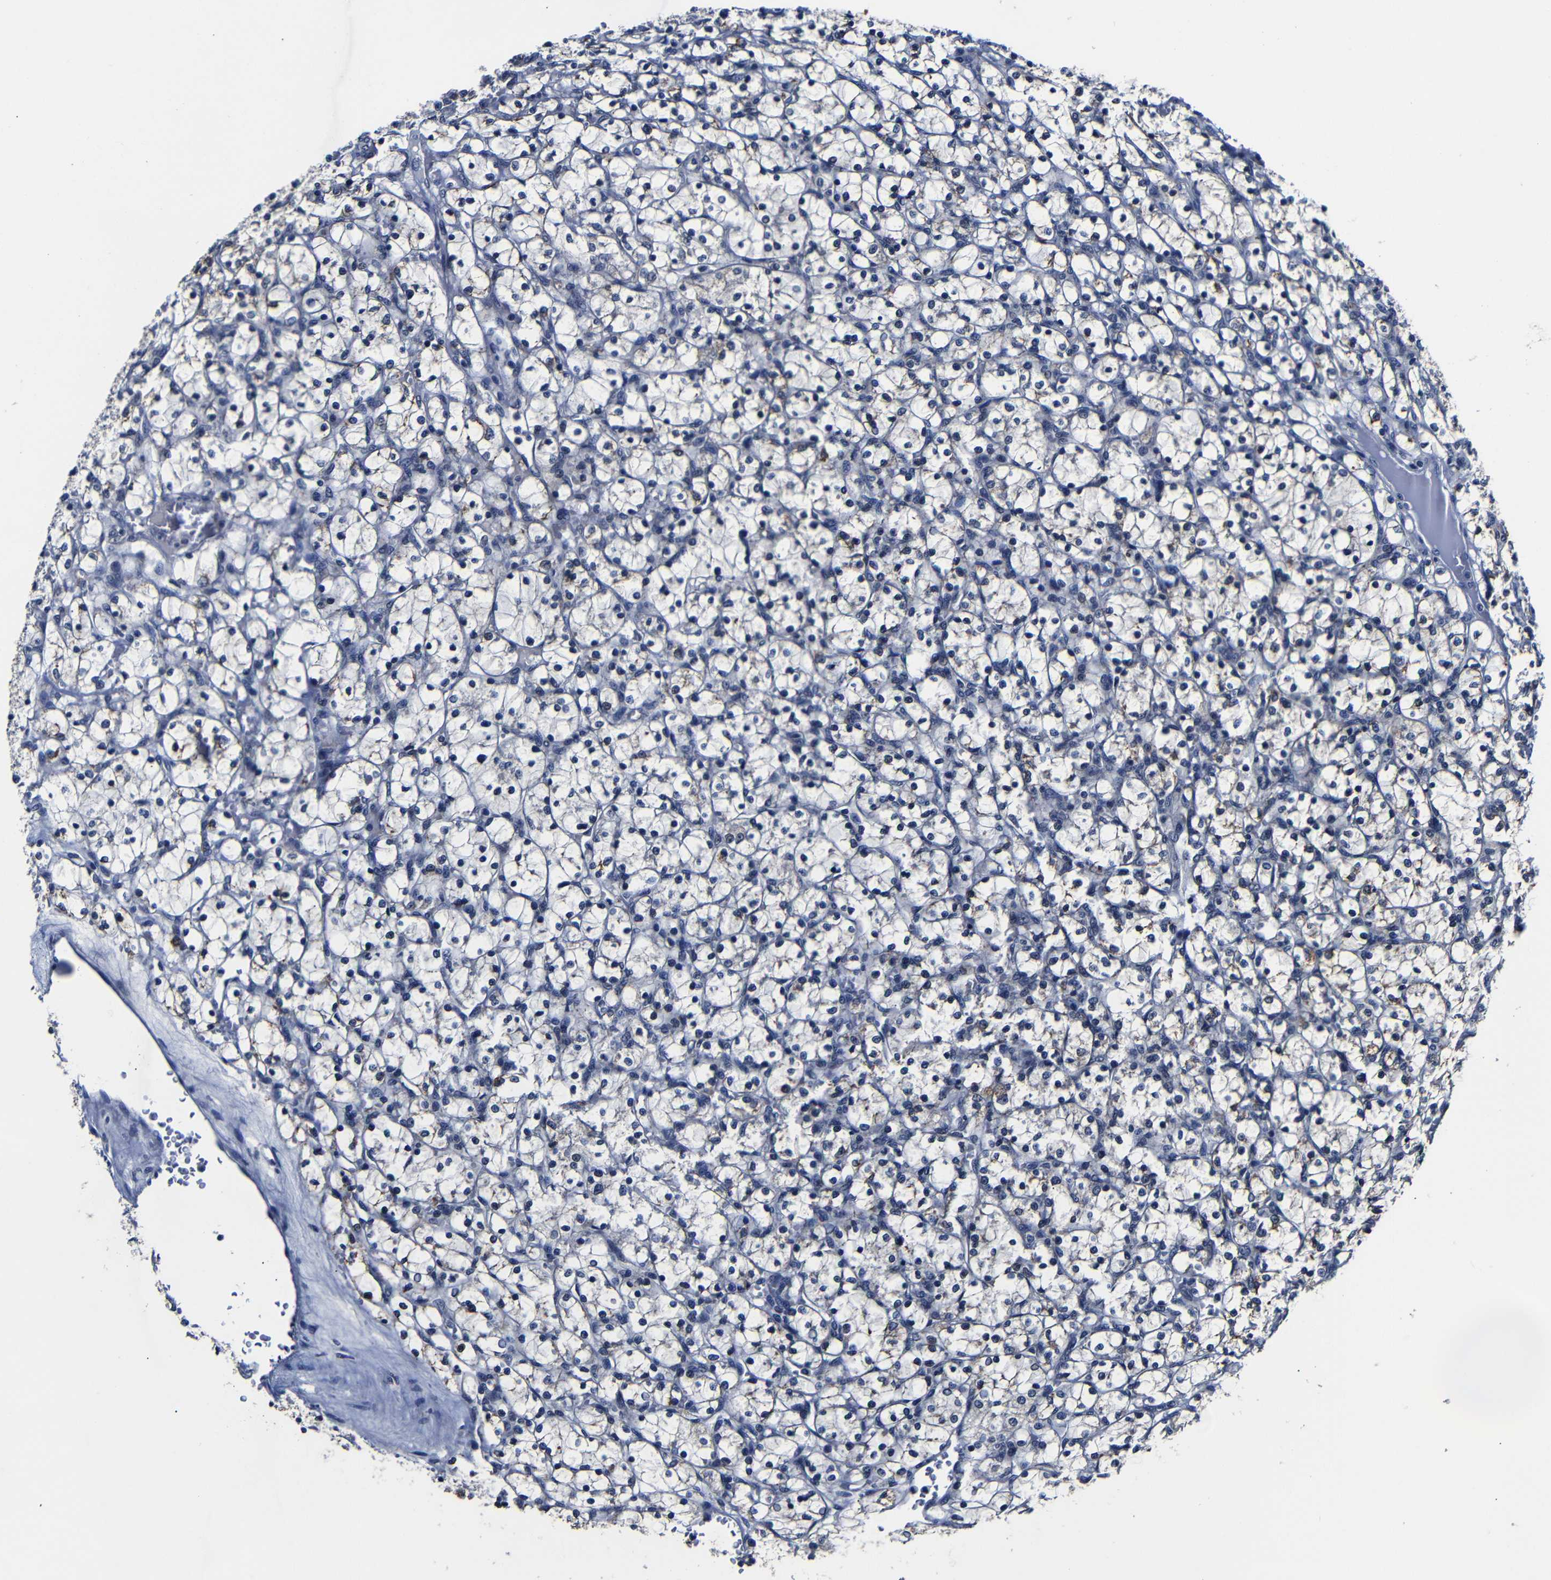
{"staining": {"intensity": "negative", "quantity": "none", "location": "none"}, "tissue": "renal cancer", "cell_type": "Tumor cells", "image_type": "cancer", "snomed": [{"axis": "morphology", "description": "Adenocarcinoma, NOS"}, {"axis": "topography", "description": "Kidney"}], "caption": "This is an immunohistochemistry image of renal adenocarcinoma. There is no staining in tumor cells.", "gene": "DEPP1", "patient": {"sex": "female", "age": 69}}